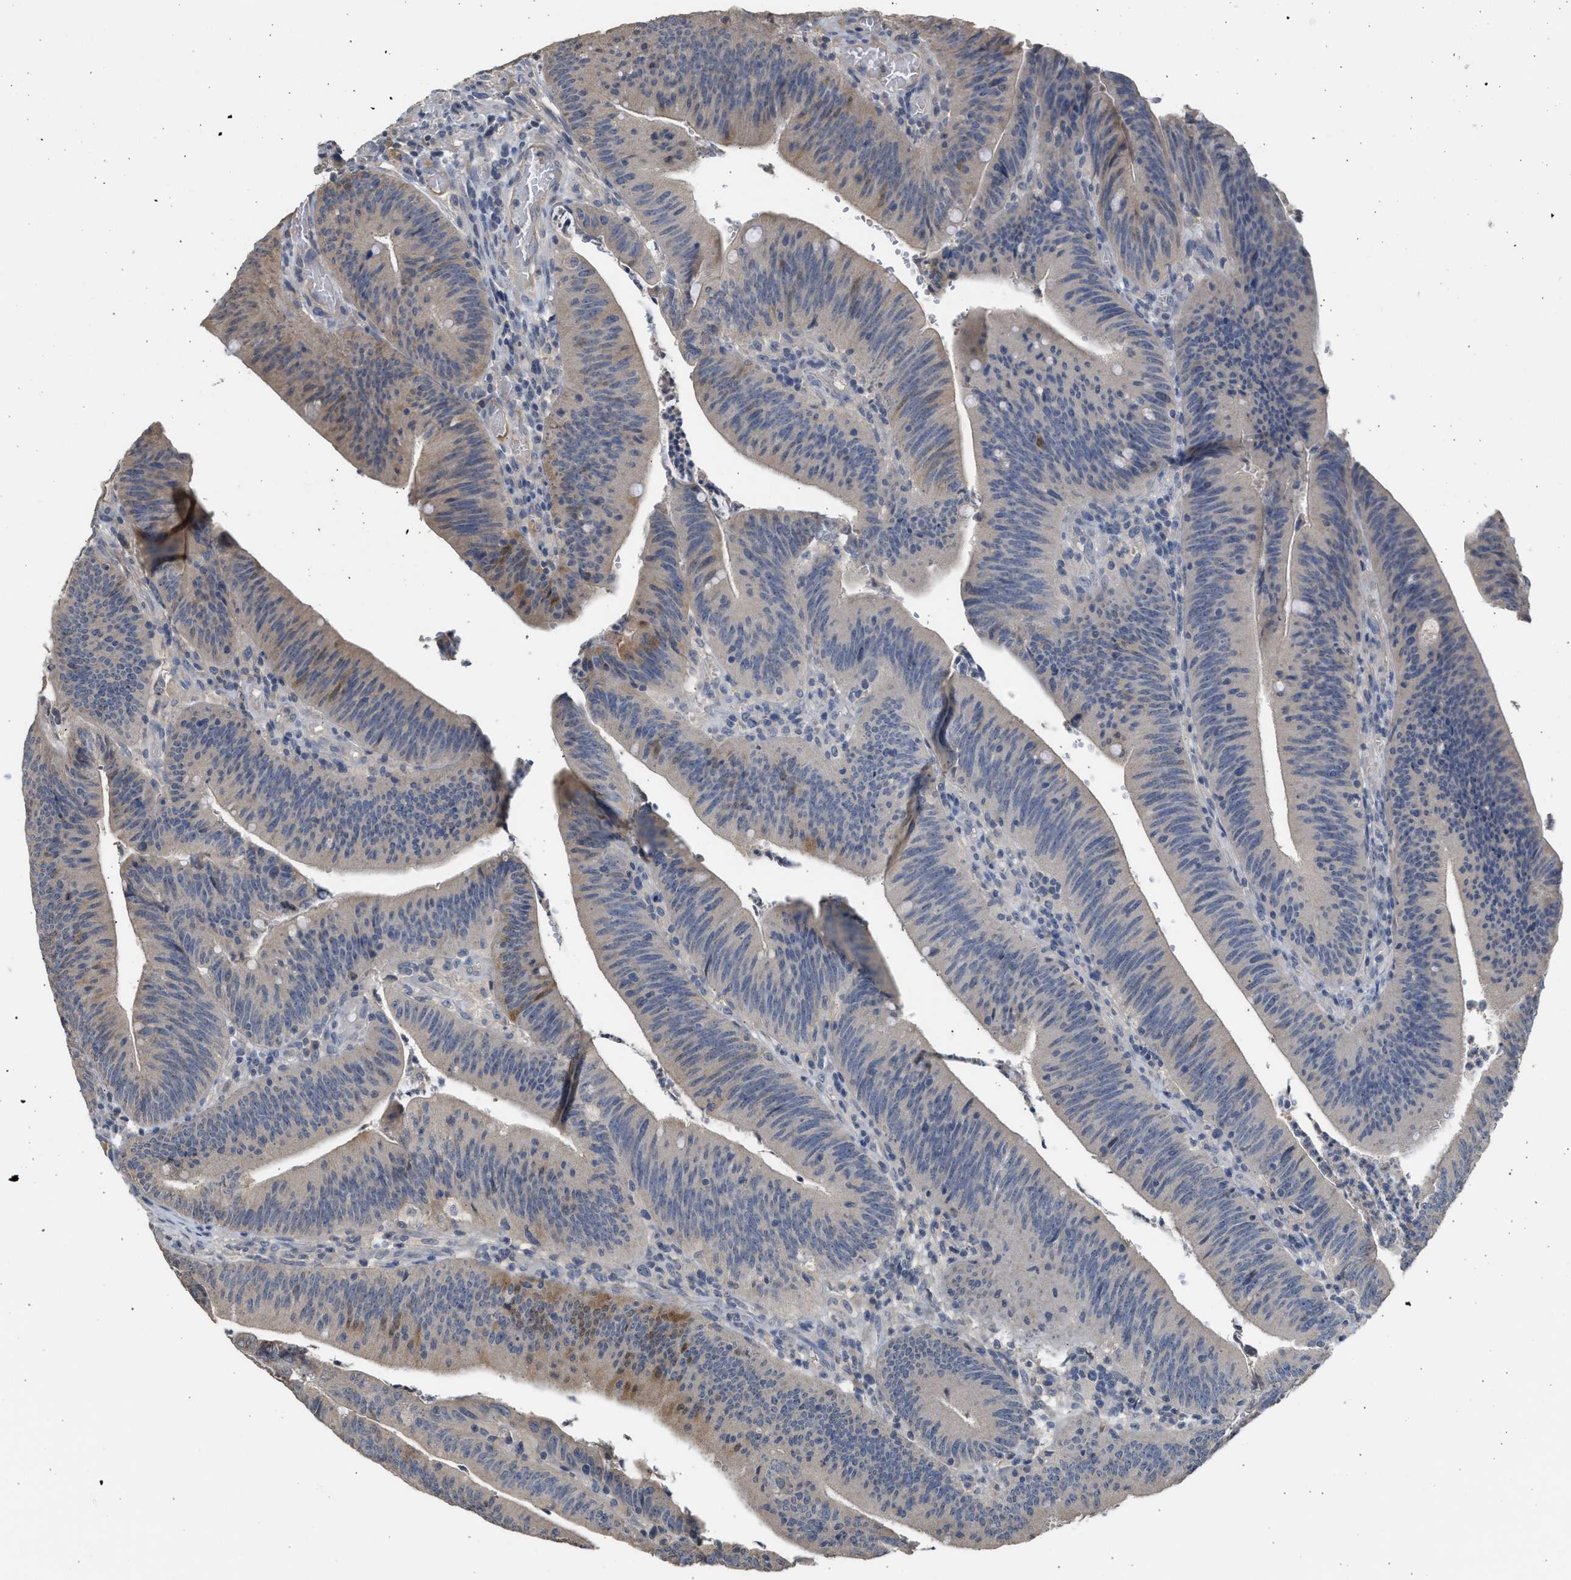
{"staining": {"intensity": "weak", "quantity": "<25%", "location": "cytoplasmic/membranous"}, "tissue": "colorectal cancer", "cell_type": "Tumor cells", "image_type": "cancer", "snomed": [{"axis": "morphology", "description": "Normal tissue, NOS"}, {"axis": "morphology", "description": "Adenocarcinoma, NOS"}, {"axis": "topography", "description": "Rectum"}], "caption": "DAB immunohistochemical staining of human colorectal cancer demonstrates no significant positivity in tumor cells.", "gene": "SULT2A1", "patient": {"sex": "female", "age": 66}}